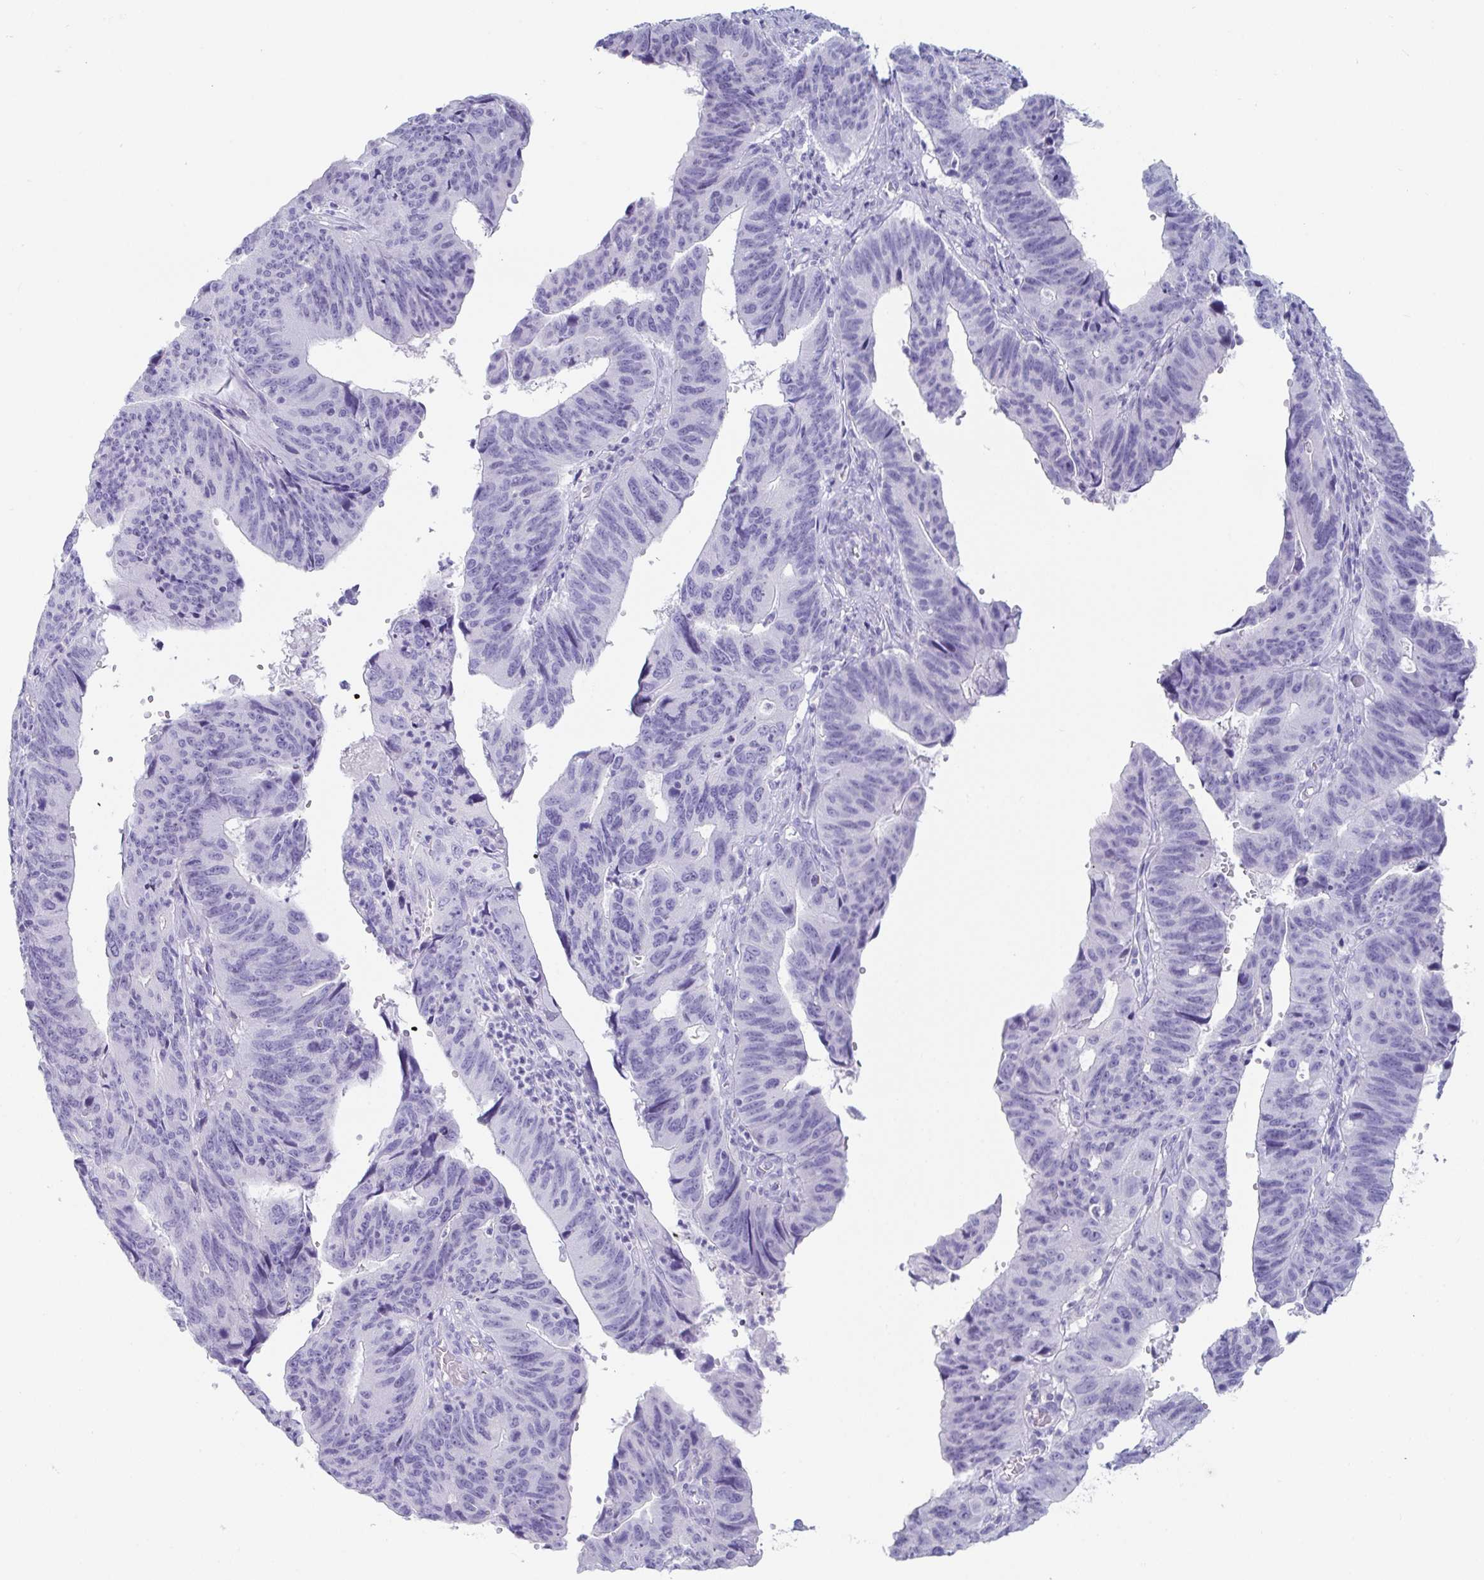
{"staining": {"intensity": "negative", "quantity": "none", "location": "none"}, "tissue": "stomach cancer", "cell_type": "Tumor cells", "image_type": "cancer", "snomed": [{"axis": "morphology", "description": "Adenocarcinoma, NOS"}, {"axis": "topography", "description": "Stomach"}], "caption": "Immunohistochemistry (IHC) histopathology image of stomach cancer stained for a protein (brown), which displays no positivity in tumor cells.", "gene": "PLA2G1B", "patient": {"sex": "male", "age": 59}}